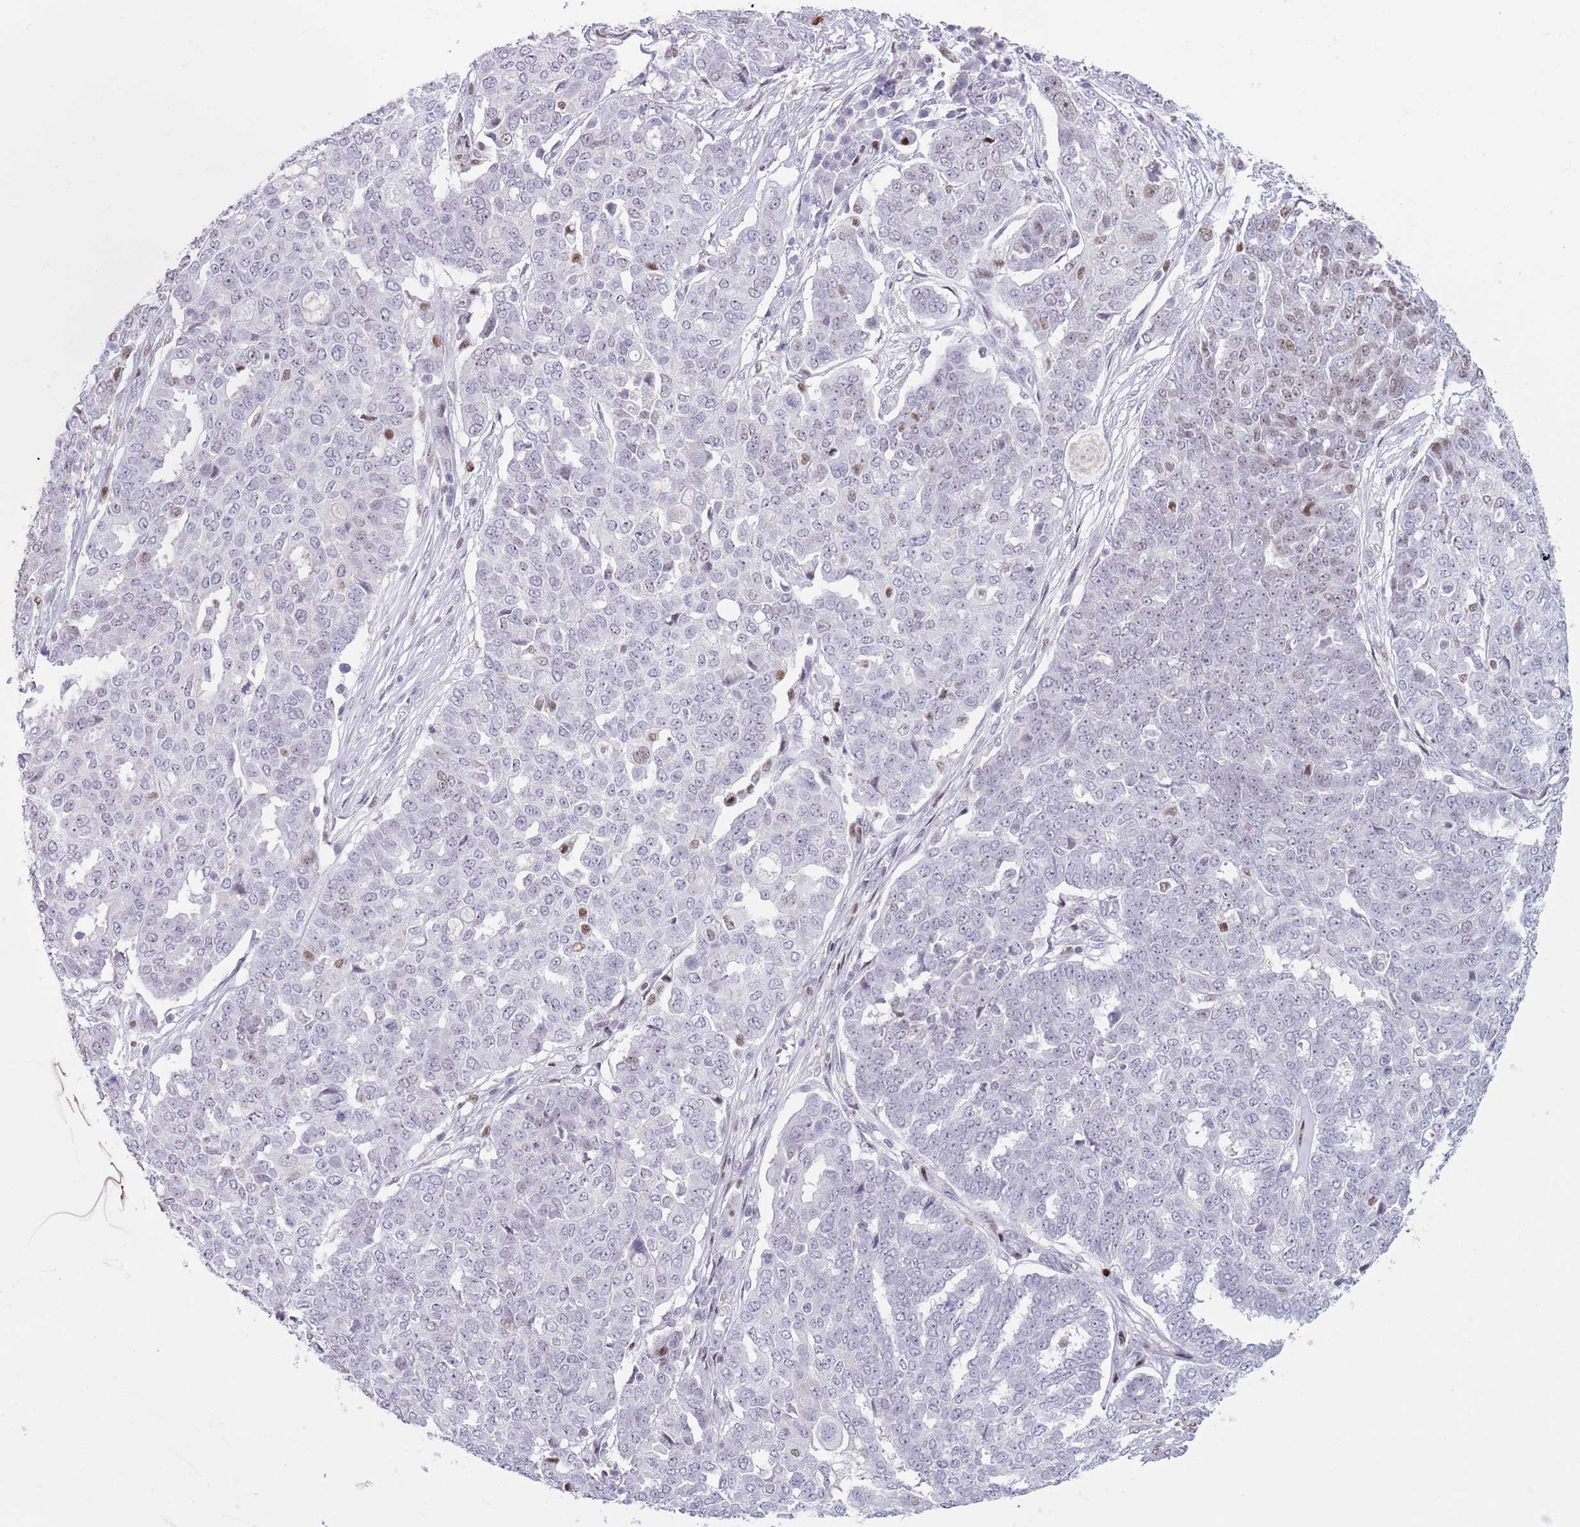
{"staining": {"intensity": "moderate", "quantity": "<25%", "location": "nuclear"}, "tissue": "ovarian cancer", "cell_type": "Tumor cells", "image_type": "cancer", "snomed": [{"axis": "morphology", "description": "Cystadenocarcinoma, serous, NOS"}, {"axis": "topography", "description": "Soft tissue"}, {"axis": "topography", "description": "Ovary"}], "caption": "A micrograph showing moderate nuclear staining in about <25% of tumor cells in ovarian cancer, as visualized by brown immunohistochemical staining.", "gene": "MFSD10", "patient": {"sex": "female", "age": 57}}